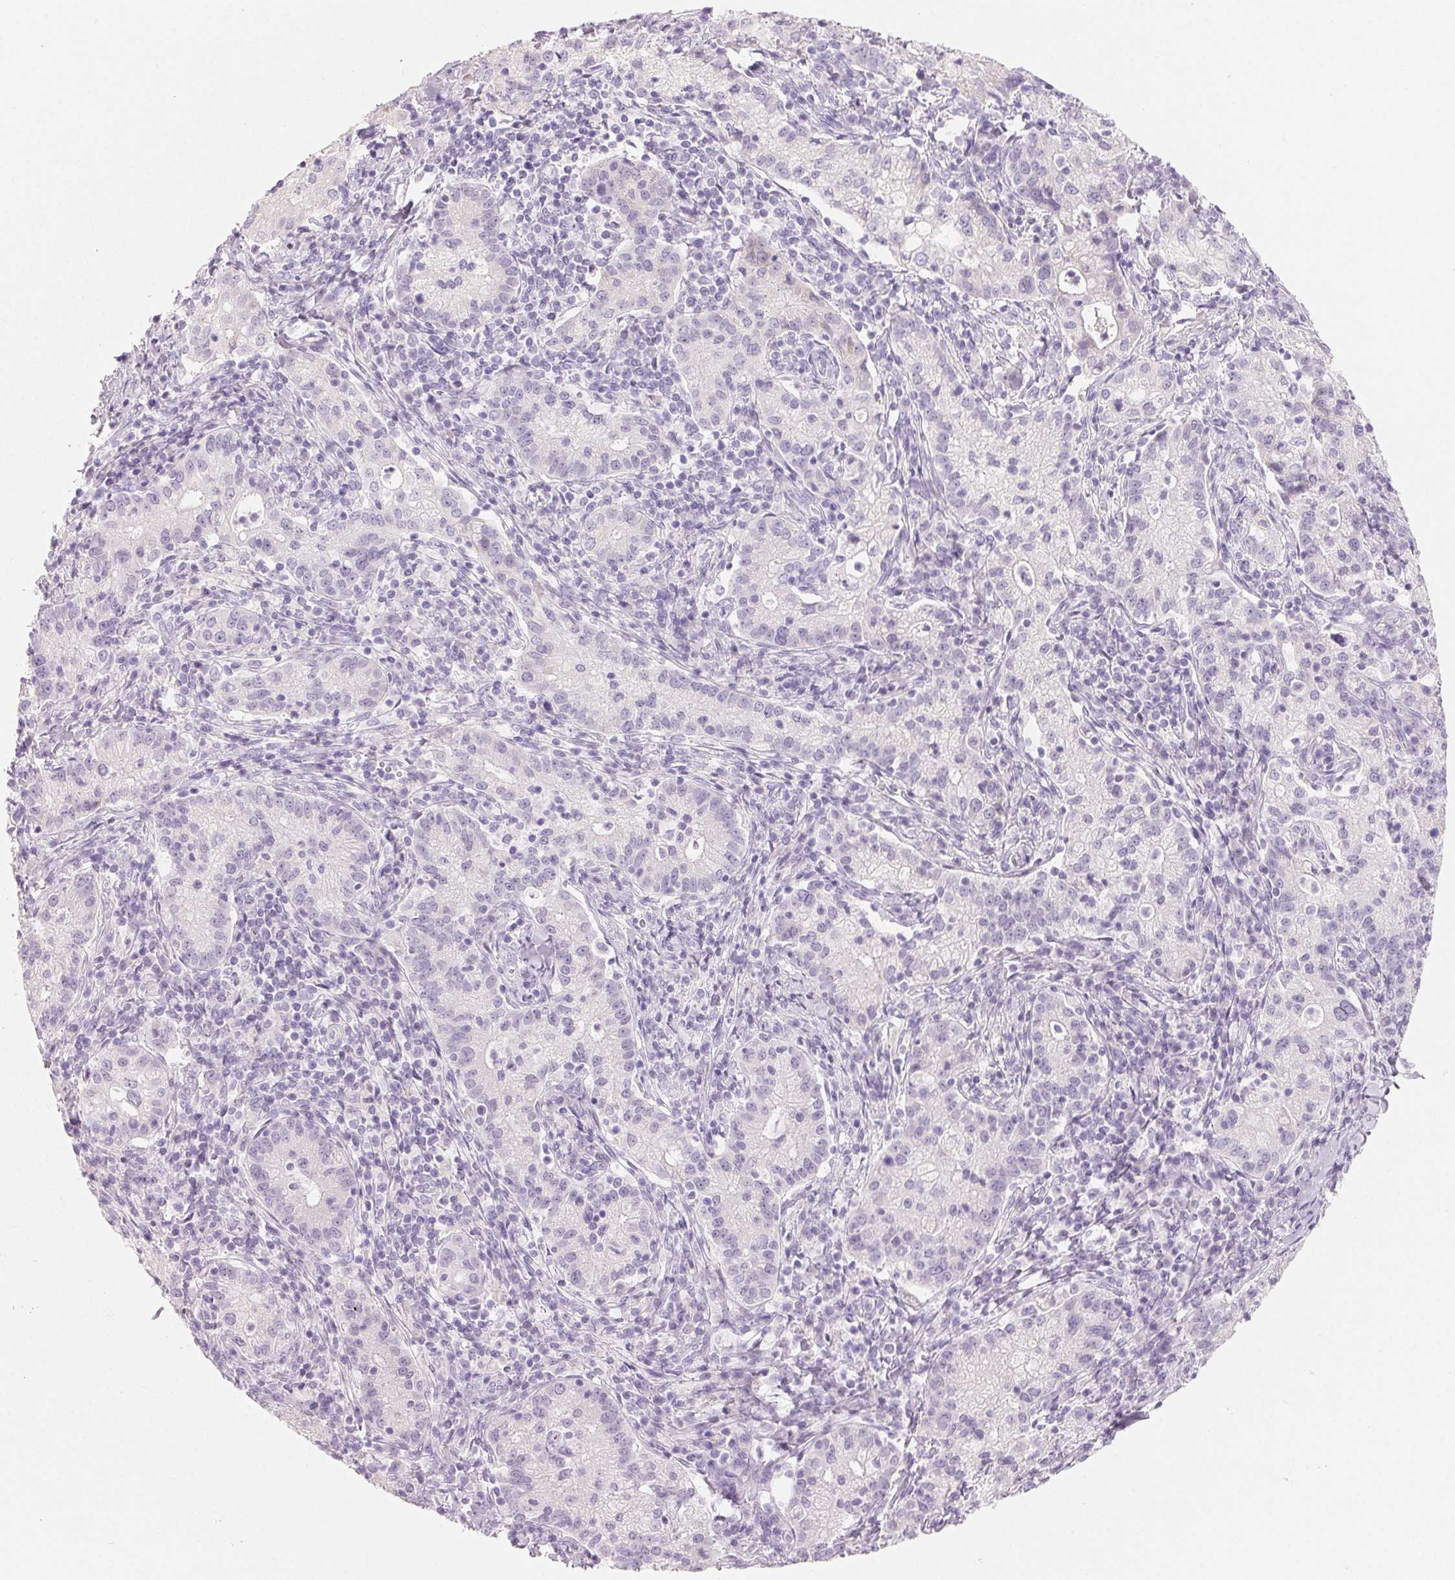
{"staining": {"intensity": "negative", "quantity": "none", "location": "none"}, "tissue": "cervical cancer", "cell_type": "Tumor cells", "image_type": "cancer", "snomed": [{"axis": "morphology", "description": "Normal tissue, NOS"}, {"axis": "morphology", "description": "Adenocarcinoma, NOS"}, {"axis": "topography", "description": "Cervix"}], "caption": "This is a photomicrograph of immunohistochemistry staining of cervical cancer (adenocarcinoma), which shows no staining in tumor cells. (DAB (3,3'-diaminobenzidine) IHC, high magnification).", "gene": "SPACA5B", "patient": {"sex": "female", "age": 44}}